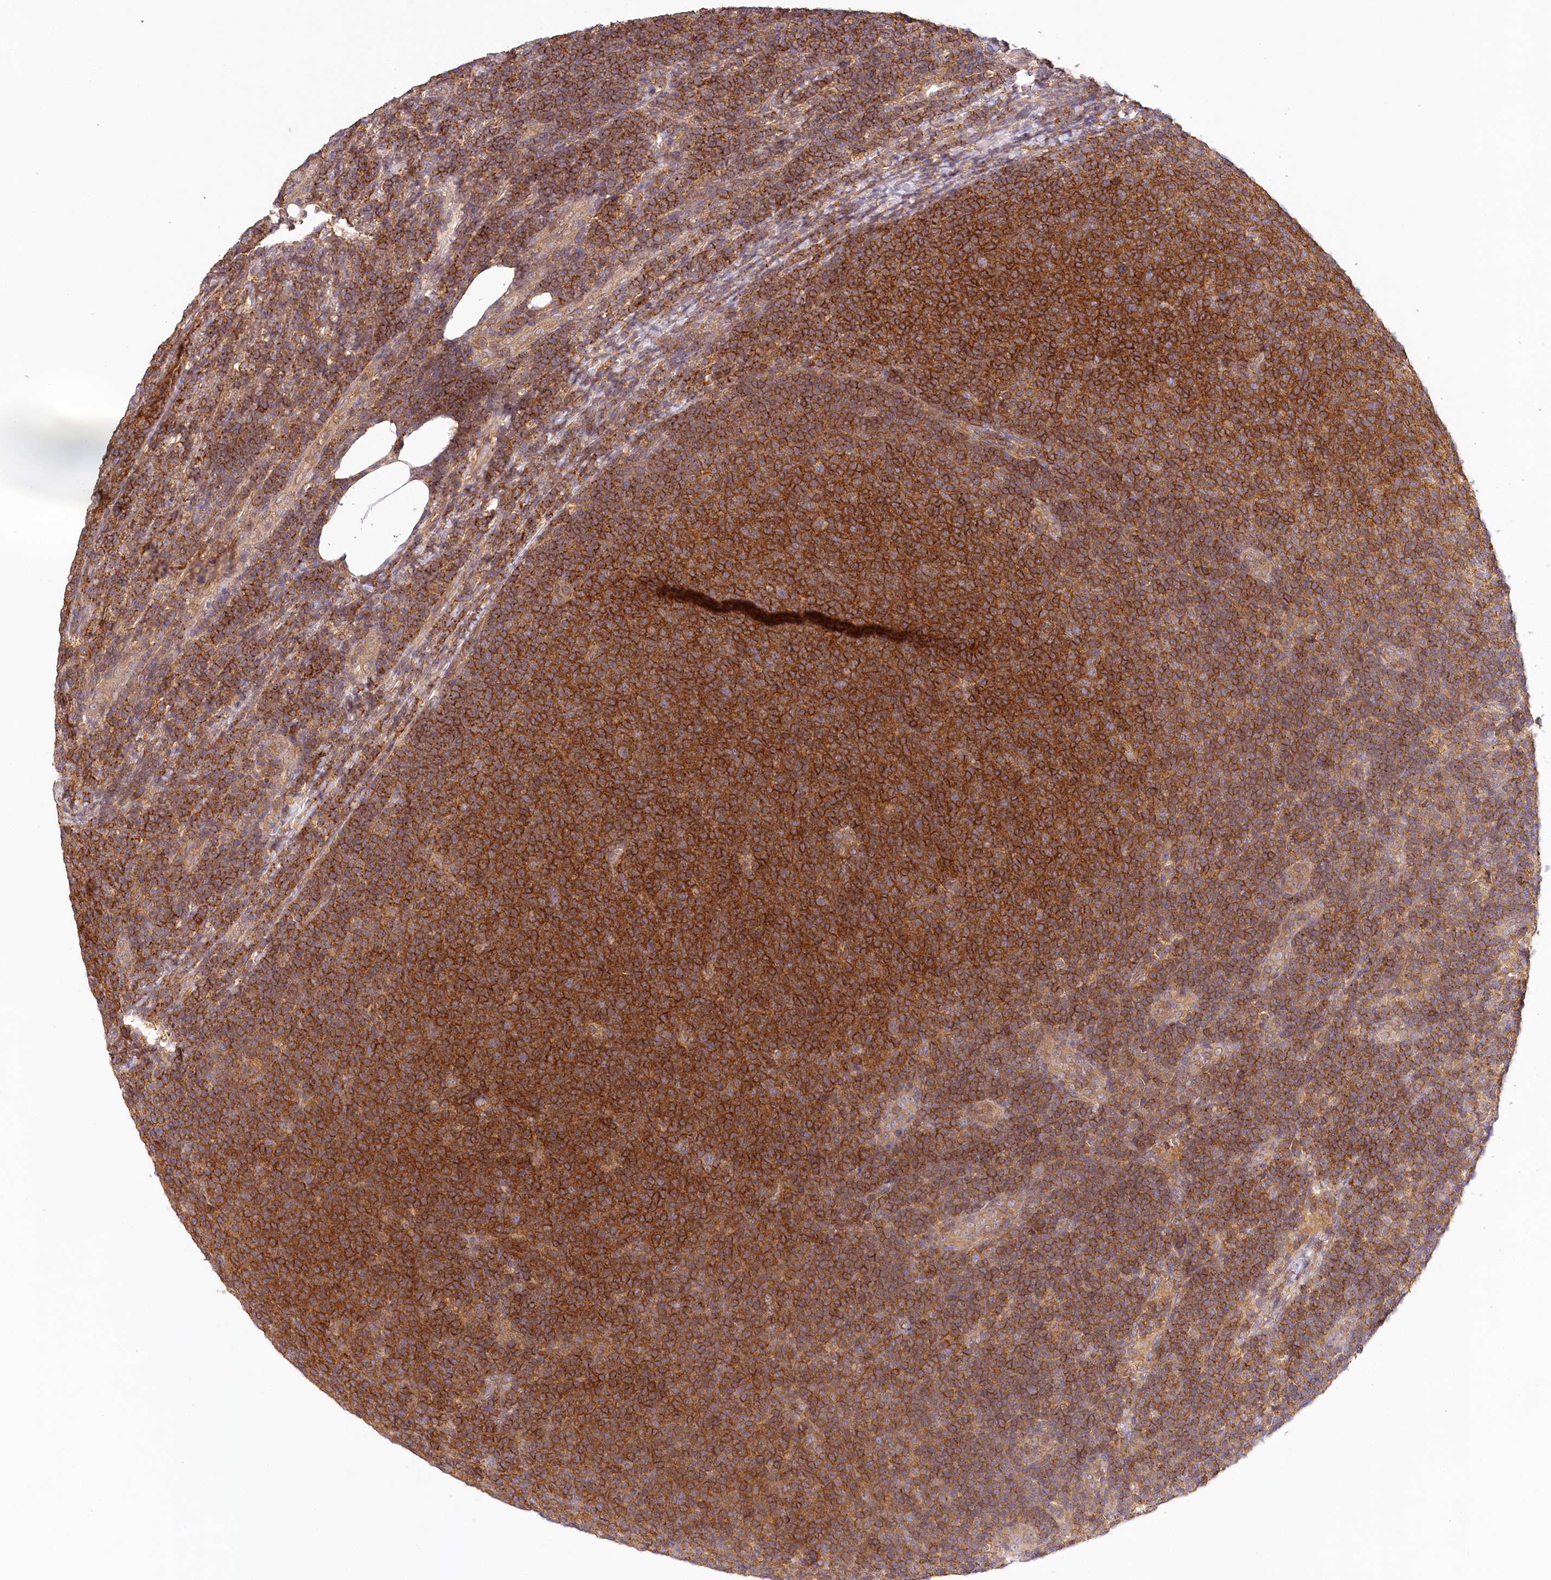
{"staining": {"intensity": "strong", "quantity": ">75%", "location": "cytoplasmic/membranous"}, "tissue": "lymphoma", "cell_type": "Tumor cells", "image_type": "cancer", "snomed": [{"axis": "morphology", "description": "Malignant lymphoma, non-Hodgkin's type, Low grade"}, {"axis": "topography", "description": "Lymph node"}], "caption": "Immunohistochemistry (DAB (3,3'-diaminobenzidine)) staining of lymphoma reveals strong cytoplasmic/membranous protein expression in approximately >75% of tumor cells.", "gene": "LSS", "patient": {"sex": "male", "age": 66}}